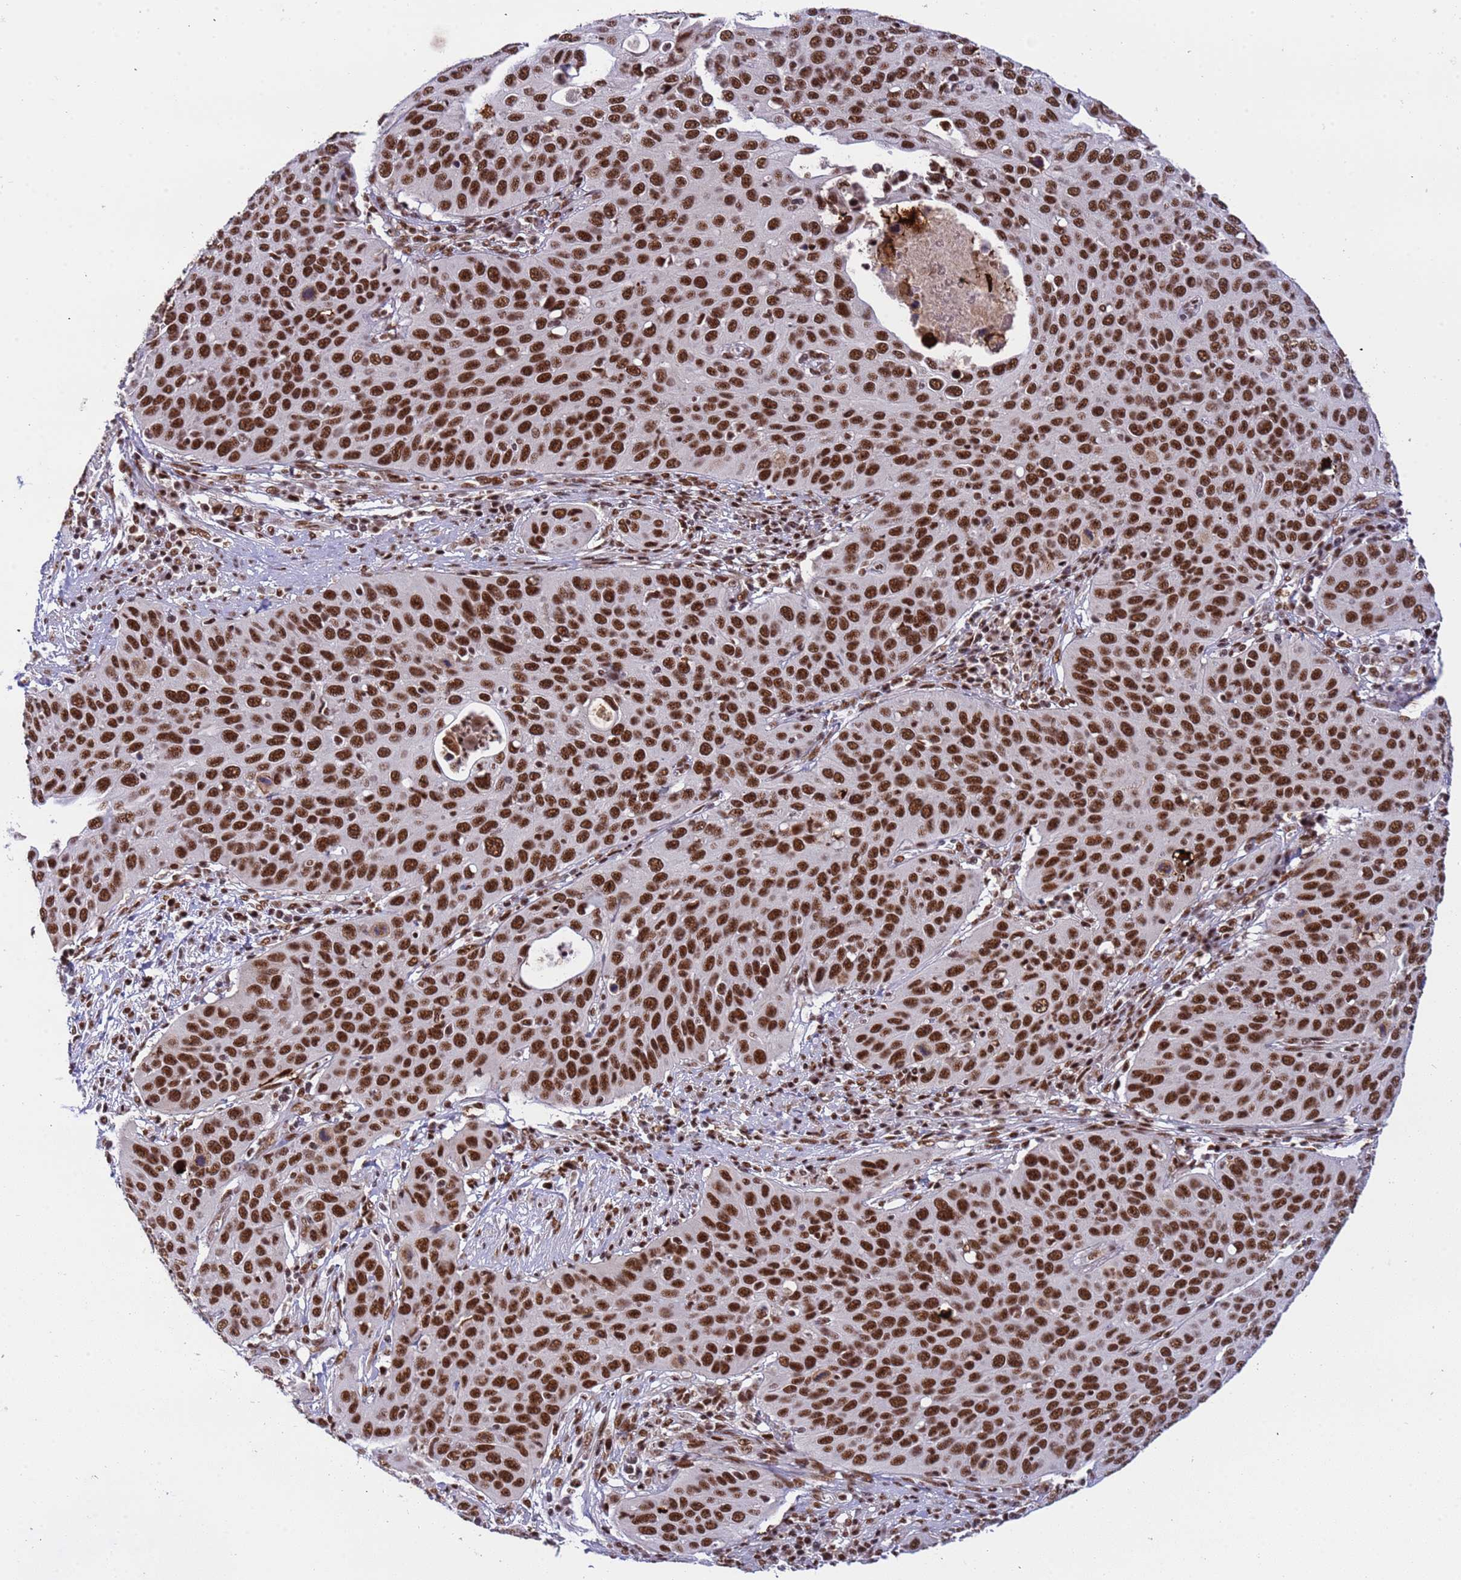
{"staining": {"intensity": "strong", "quantity": ">75%", "location": "nuclear"}, "tissue": "cervical cancer", "cell_type": "Tumor cells", "image_type": "cancer", "snomed": [{"axis": "morphology", "description": "Squamous cell carcinoma, NOS"}, {"axis": "topography", "description": "Cervix"}], "caption": "Protein expression by IHC demonstrates strong nuclear positivity in about >75% of tumor cells in cervical cancer. (brown staining indicates protein expression, while blue staining denotes nuclei).", "gene": "SRRT", "patient": {"sex": "female", "age": 36}}